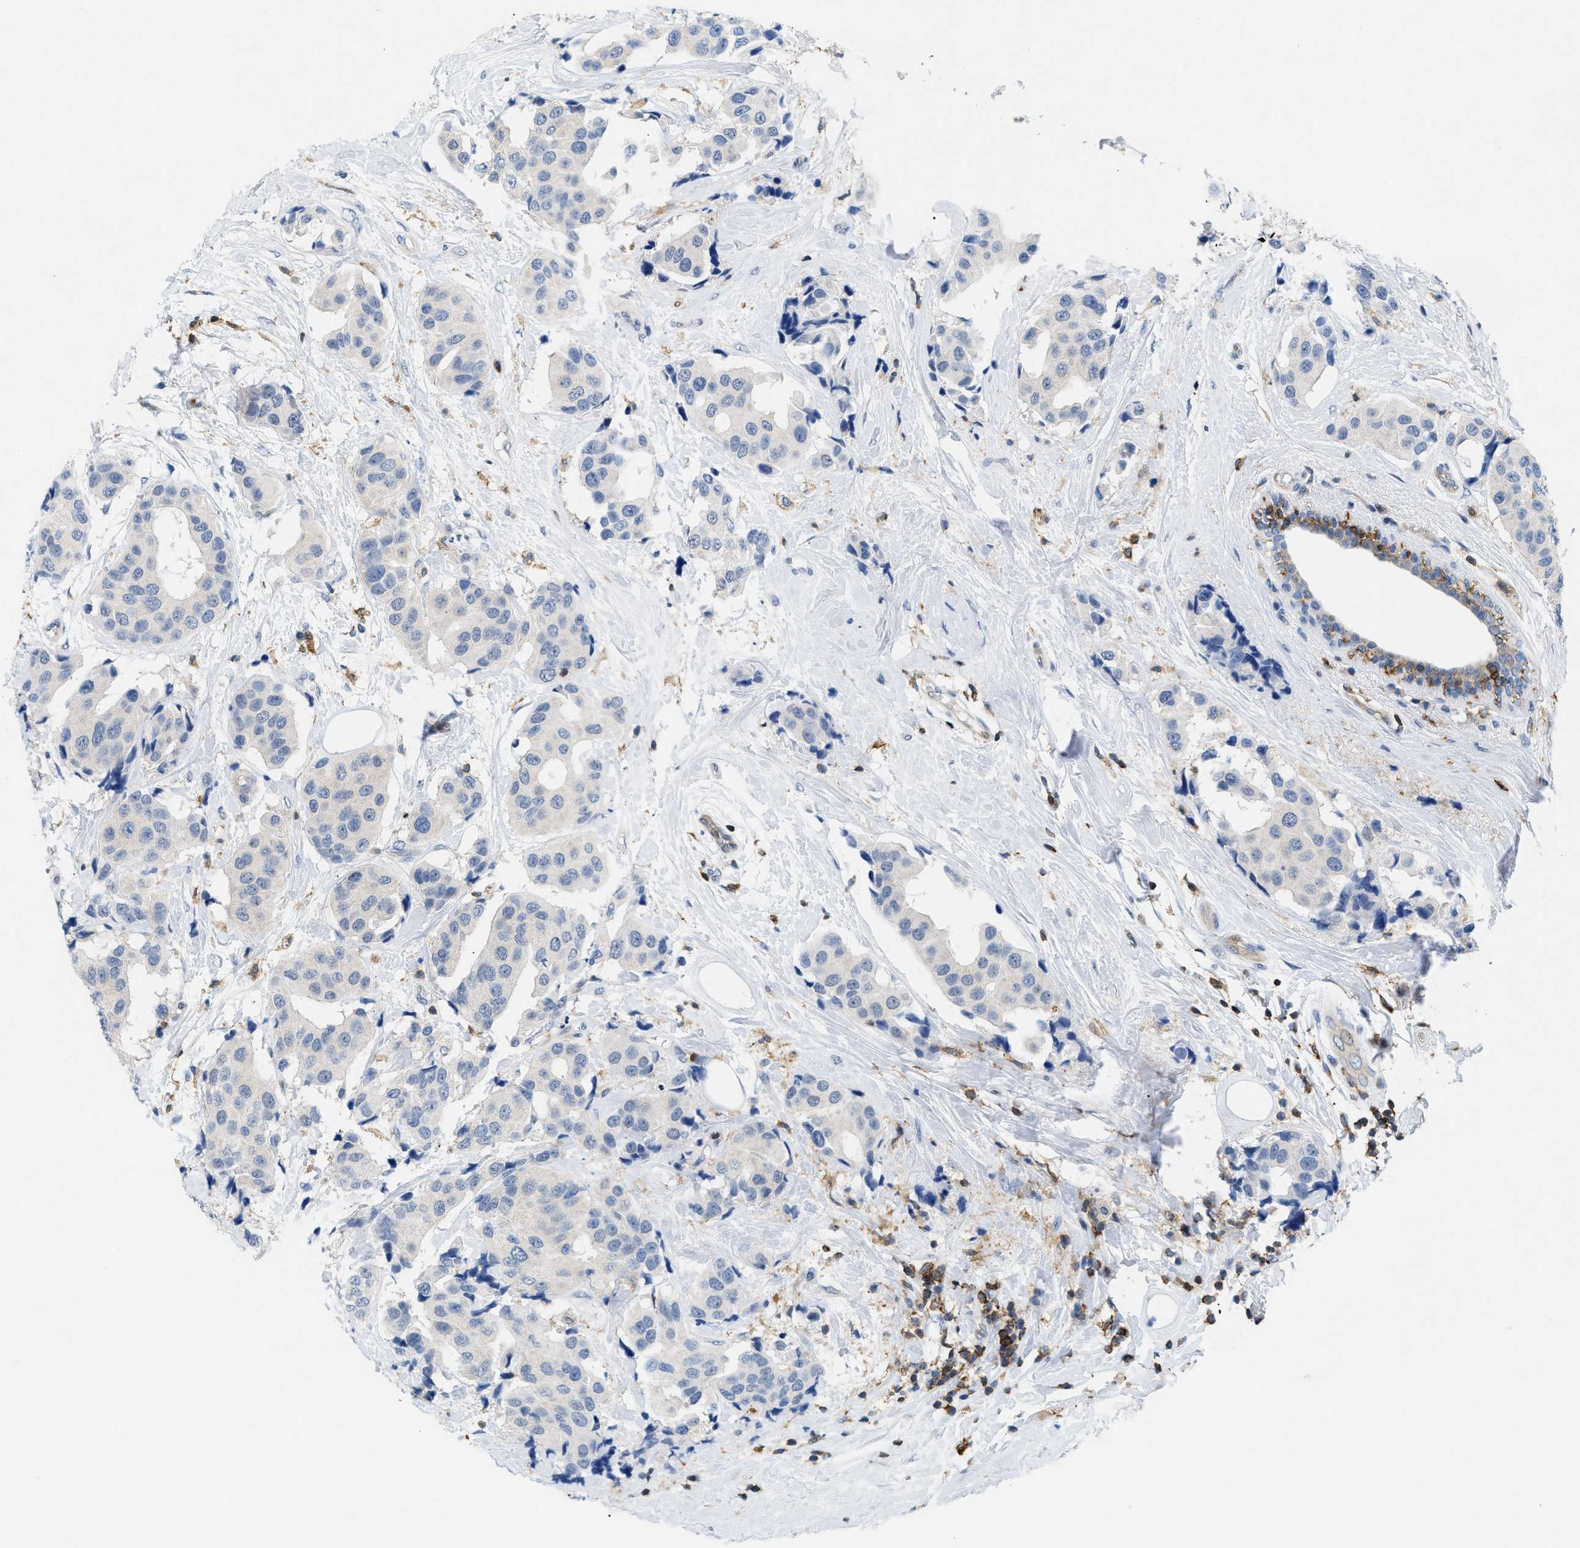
{"staining": {"intensity": "negative", "quantity": "none", "location": "none"}, "tissue": "breast cancer", "cell_type": "Tumor cells", "image_type": "cancer", "snomed": [{"axis": "morphology", "description": "Normal tissue, NOS"}, {"axis": "morphology", "description": "Duct carcinoma"}, {"axis": "topography", "description": "Breast"}], "caption": "There is no significant staining in tumor cells of breast cancer (invasive ductal carcinoma).", "gene": "INPP5D", "patient": {"sex": "female", "age": 39}}